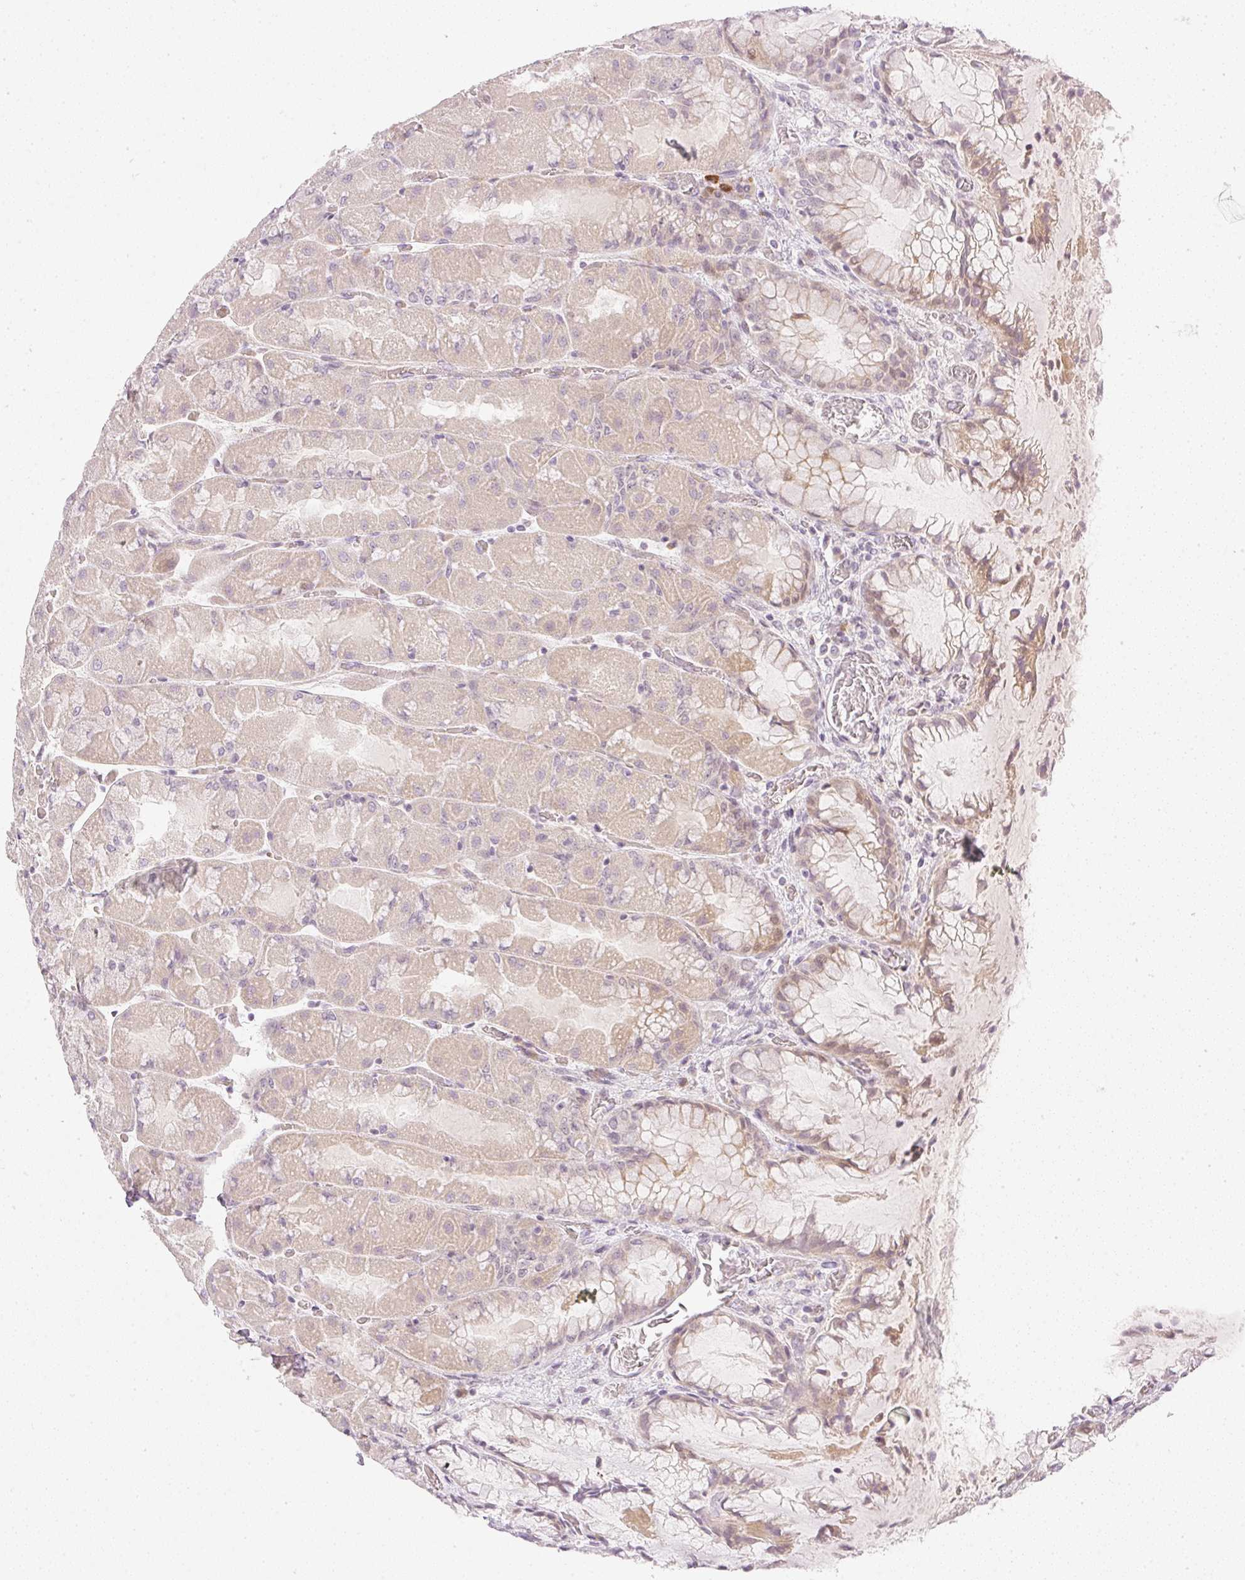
{"staining": {"intensity": "moderate", "quantity": "<25%", "location": "cytoplasmic/membranous,nuclear"}, "tissue": "stomach", "cell_type": "Glandular cells", "image_type": "normal", "snomed": [{"axis": "morphology", "description": "Normal tissue, NOS"}, {"axis": "topography", "description": "Stomach"}], "caption": "Protein positivity by immunohistochemistry demonstrates moderate cytoplasmic/membranous,nuclear positivity in approximately <25% of glandular cells in unremarkable stomach. The protein of interest is shown in brown color, while the nuclei are stained blue.", "gene": "AAR2", "patient": {"sex": "female", "age": 61}}